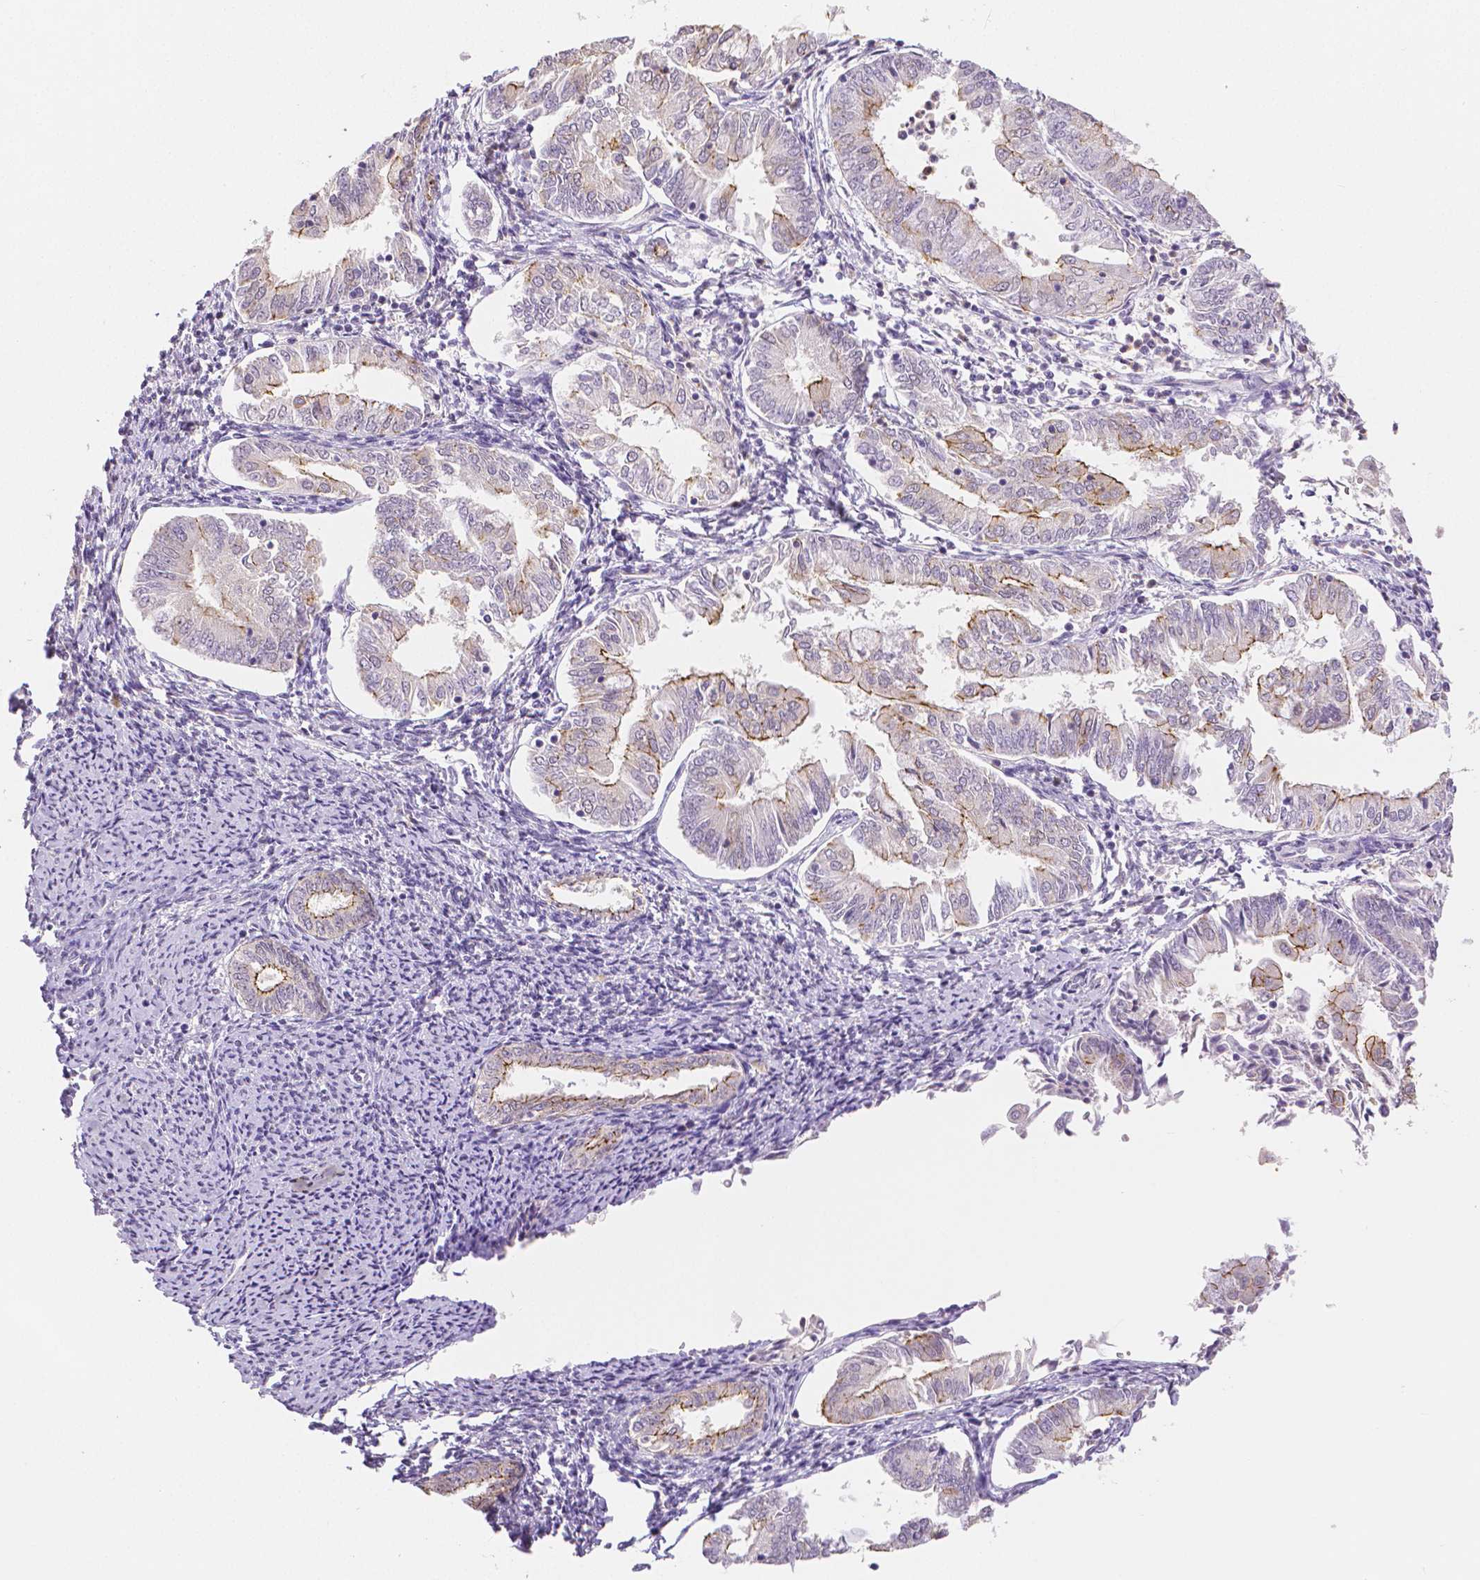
{"staining": {"intensity": "moderate", "quantity": "<25%", "location": "cytoplasmic/membranous"}, "tissue": "endometrial cancer", "cell_type": "Tumor cells", "image_type": "cancer", "snomed": [{"axis": "morphology", "description": "Adenocarcinoma, NOS"}, {"axis": "topography", "description": "Endometrium"}], "caption": "Moderate cytoplasmic/membranous positivity for a protein is appreciated in about <25% of tumor cells of endometrial adenocarcinoma using immunohistochemistry (IHC).", "gene": "OCLN", "patient": {"sex": "female", "age": 55}}